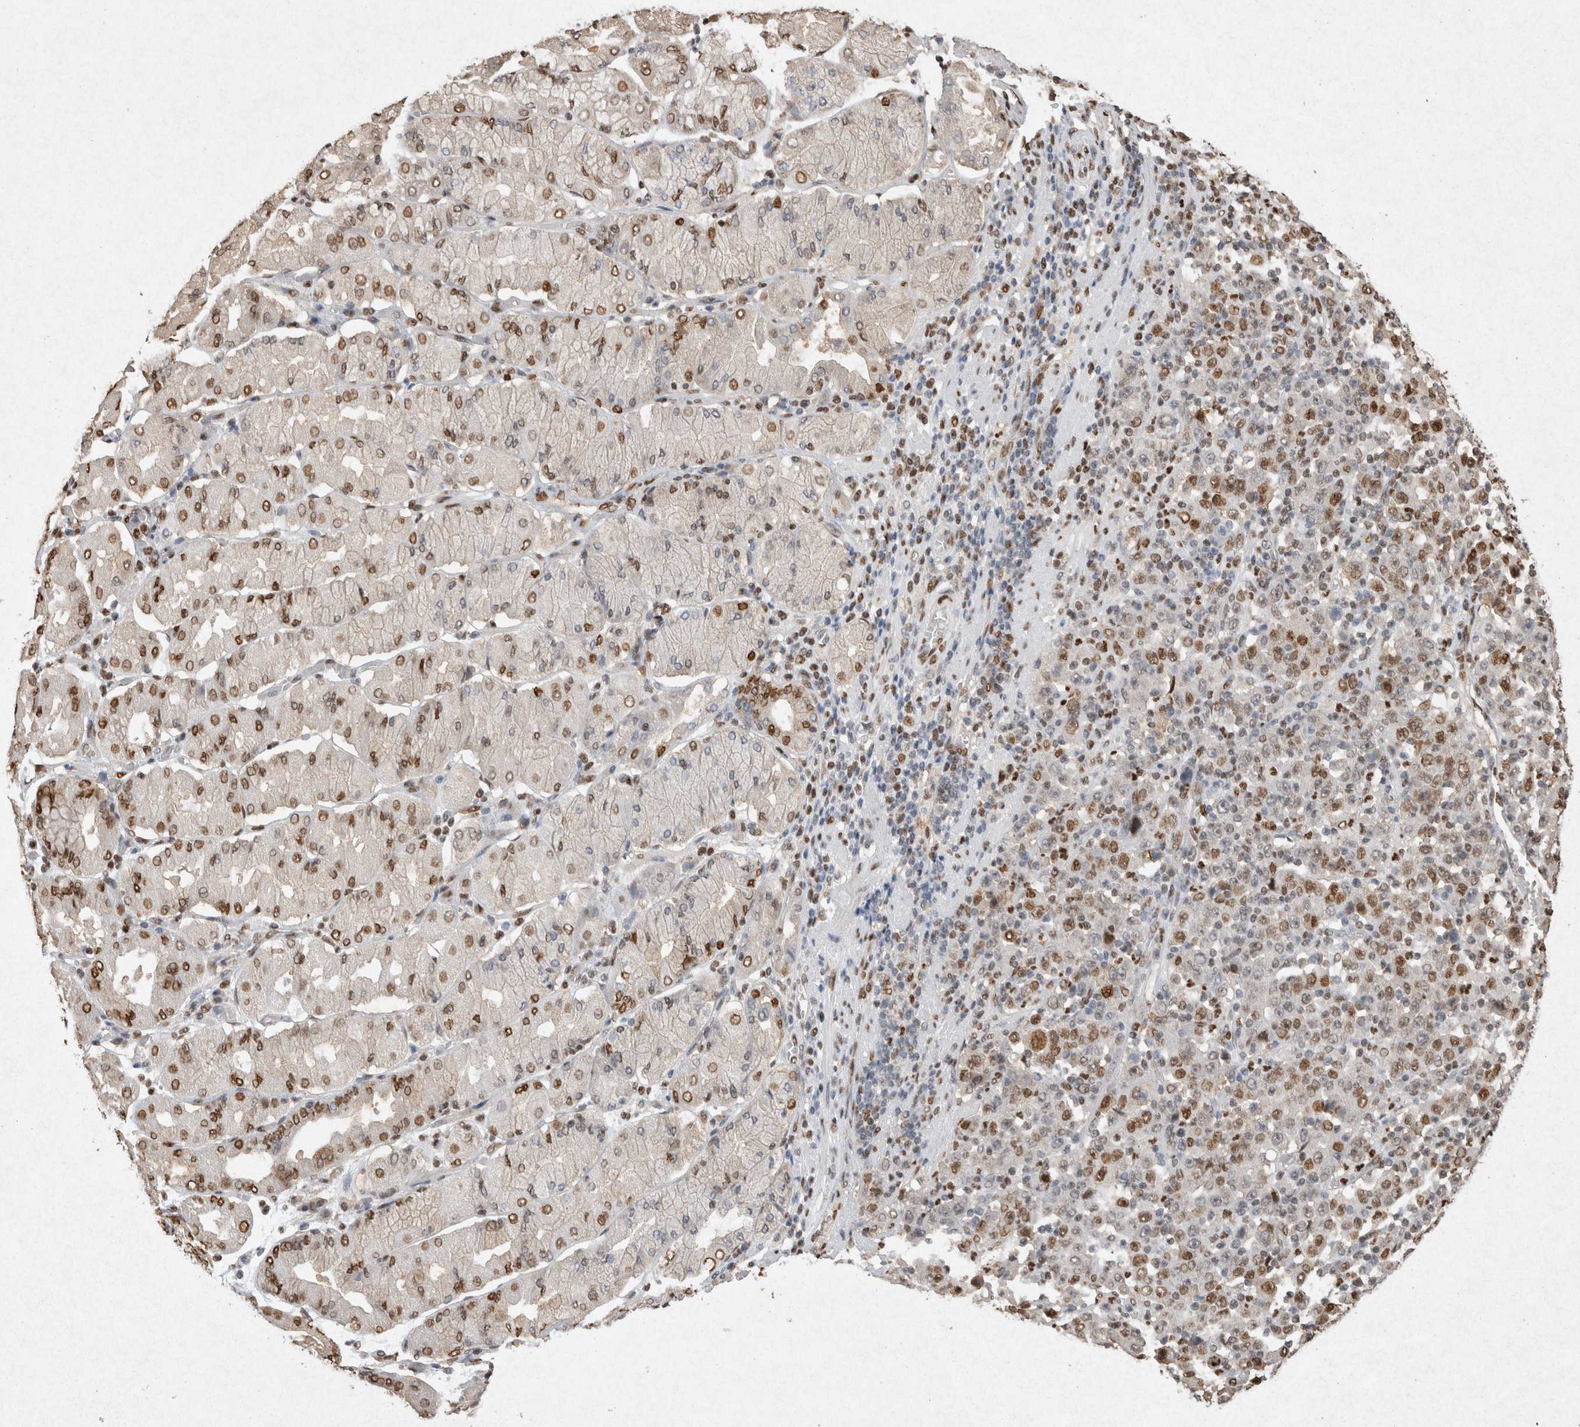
{"staining": {"intensity": "moderate", "quantity": "25%-75%", "location": "nuclear"}, "tissue": "stomach cancer", "cell_type": "Tumor cells", "image_type": "cancer", "snomed": [{"axis": "morphology", "description": "Normal tissue, NOS"}, {"axis": "morphology", "description": "Adenocarcinoma, NOS"}, {"axis": "topography", "description": "Stomach, upper"}, {"axis": "topography", "description": "Stomach"}], "caption": "The histopathology image shows staining of stomach cancer (adenocarcinoma), revealing moderate nuclear protein expression (brown color) within tumor cells. (brown staining indicates protein expression, while blue staining denotes nuclei).", "gene": "HDGF", "patient": {"sex": "male", "age": 59}}